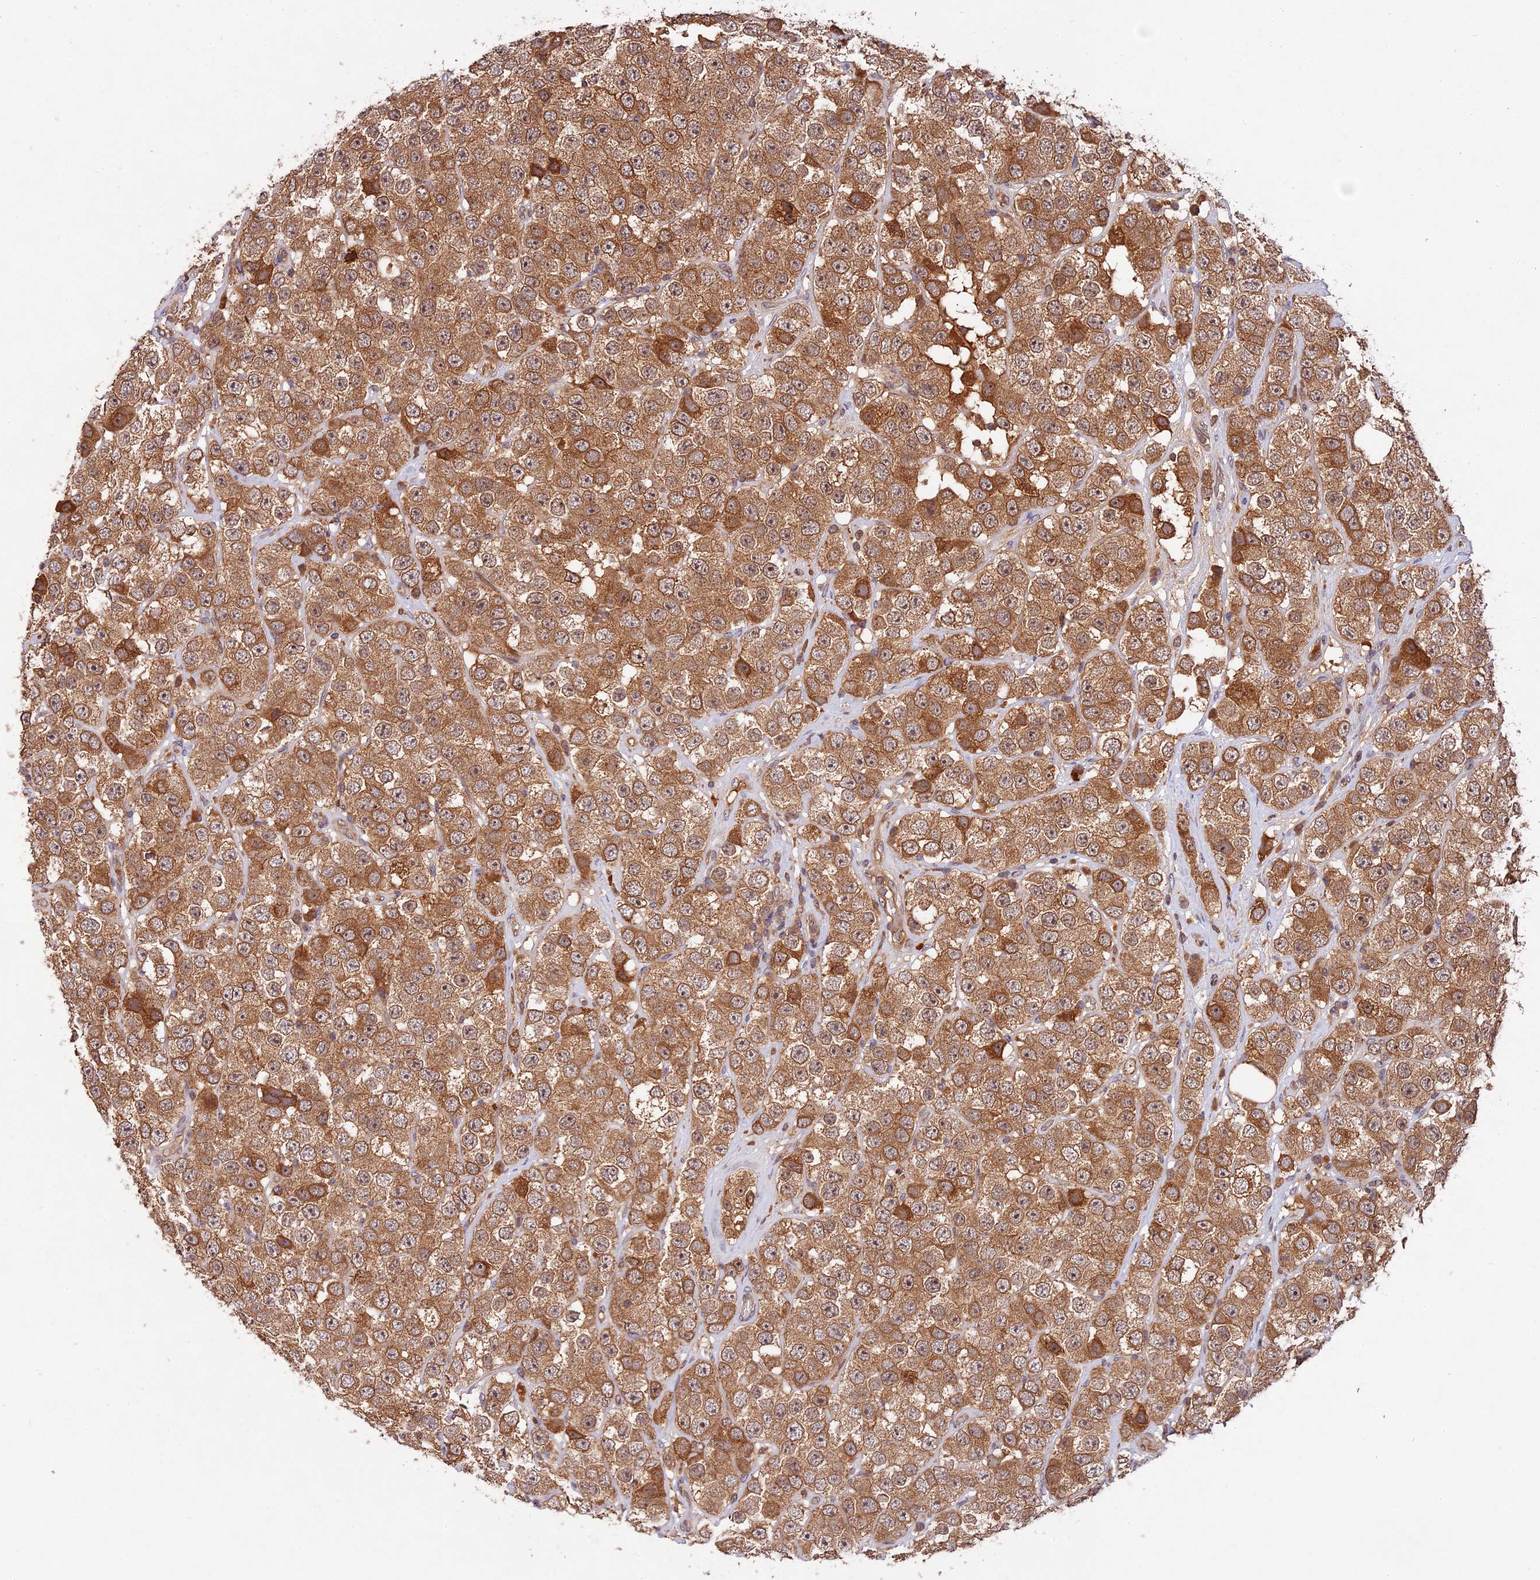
{"staining": {"intensity": "moderate", "quantity": ">75%", "location": "cytoplasmic/membranous"}, "tissue": "testis cancer", "cell_type": "Tumor cells", "image_type": "cancer", "snomed": [{"axis": "morphology", "description": "Seminoma, NOS"}, {"axis": "topography", "description": "Testis"}], "caption": "Testis cancer (seminoma) stained with a brown dye exhibits moderate cytoplasmic/membranous positive staining in about >75% of tumor cells.", "gene": "CHAC1", "patient": {"sex": "male", "age": 28}}